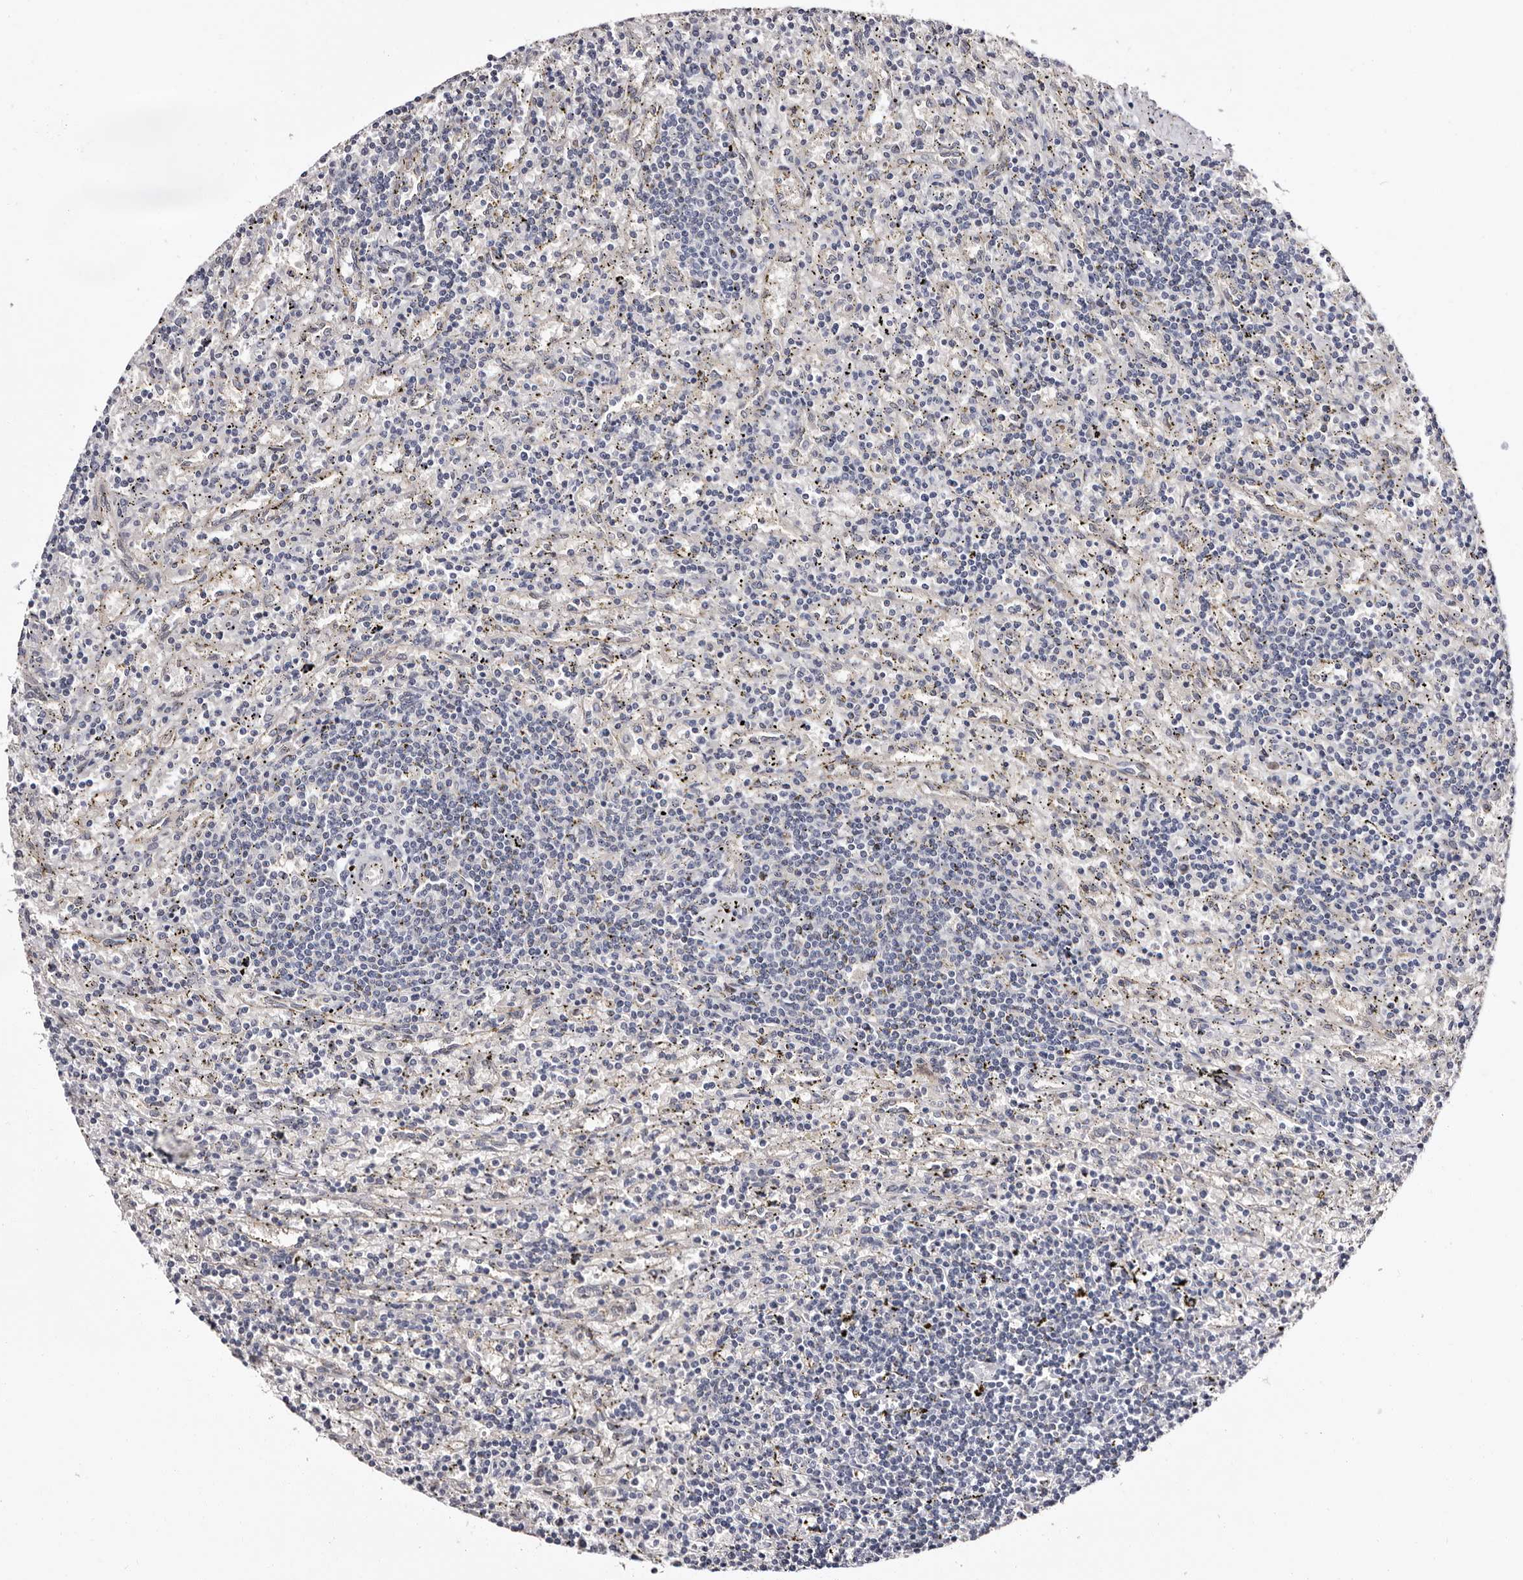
{"staining": {"intensity": "negative", "quantity": "none", "location": "none"}, "tissue": "lymphoma", "cell_type": "Tumor cells", "image_type": "cancer", "snomed": [{"axis": "morphology", "description": "Malignant lymphoma, non-Hodgkin's type, Low grade"}, {"axis": "topography", "description": "Spleen"}], "caption": "There is no significant positivity in tumor cells of malignant lymphoma, non-Hodgkin's type (low-grade).", "gene": "LANCL2", "patient": {"sex": "male", "age": 76}}